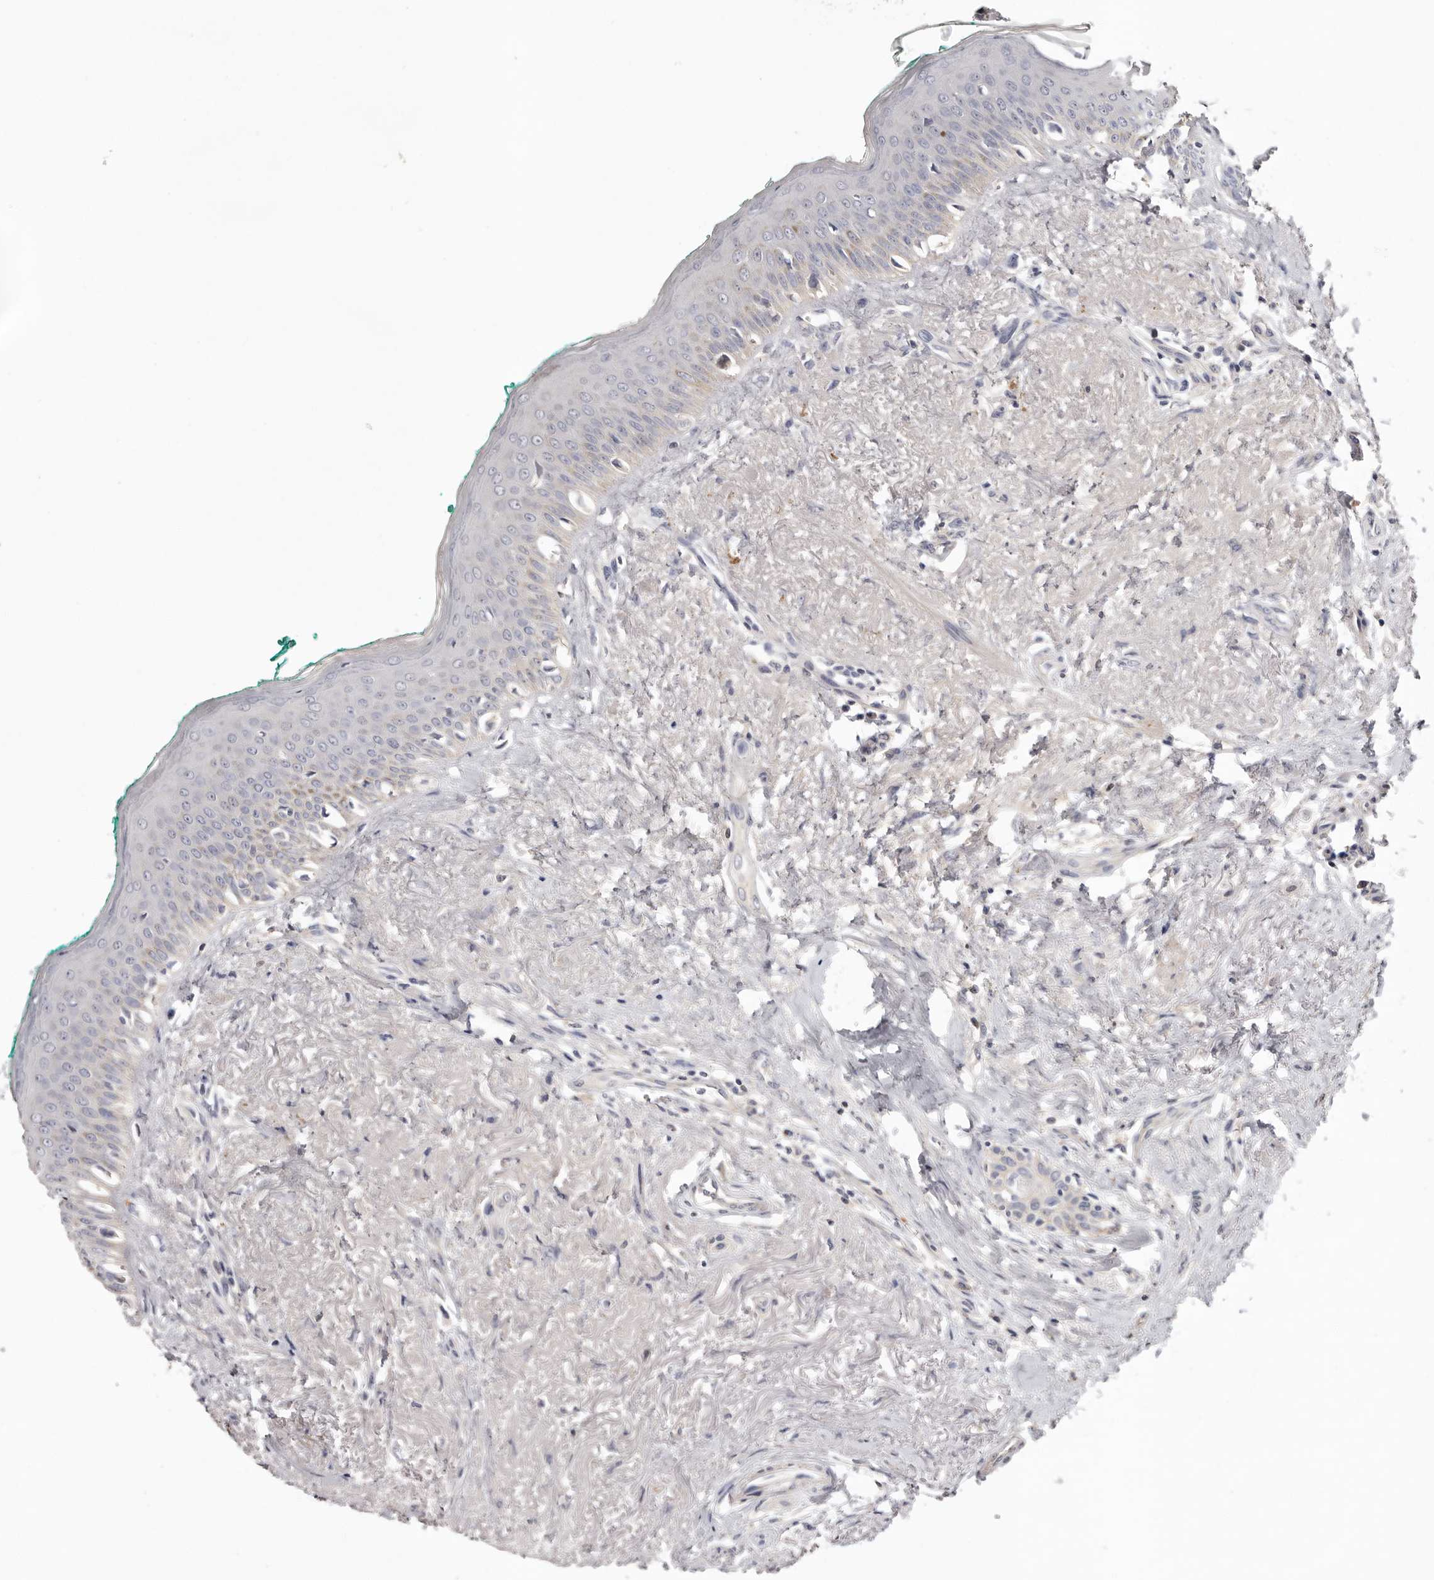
{"staining": {"intensity": "moderate", "quantity": "<25%", "location": "cytoplasmic/membranous"}, "tissue": "oral mucosa", "cell_type": "Squamous epithelial cells", "image_type": "normal", "snomed": [{"axis": "morphology", "description": "Normal tissue, NOS"}, {"axis": "topography", "description": "Oral tissue"}], "caption": "Squamous epithelial cells reveal low levels of moderate cytoplasmic/membranous positivity in about <25% of cells in normal human oral mucosa. Ihc stains the protein in brown and the nuclei are stained blue.", "gene": "LMLN", "patient": {"sex": "female", "age": 70}}